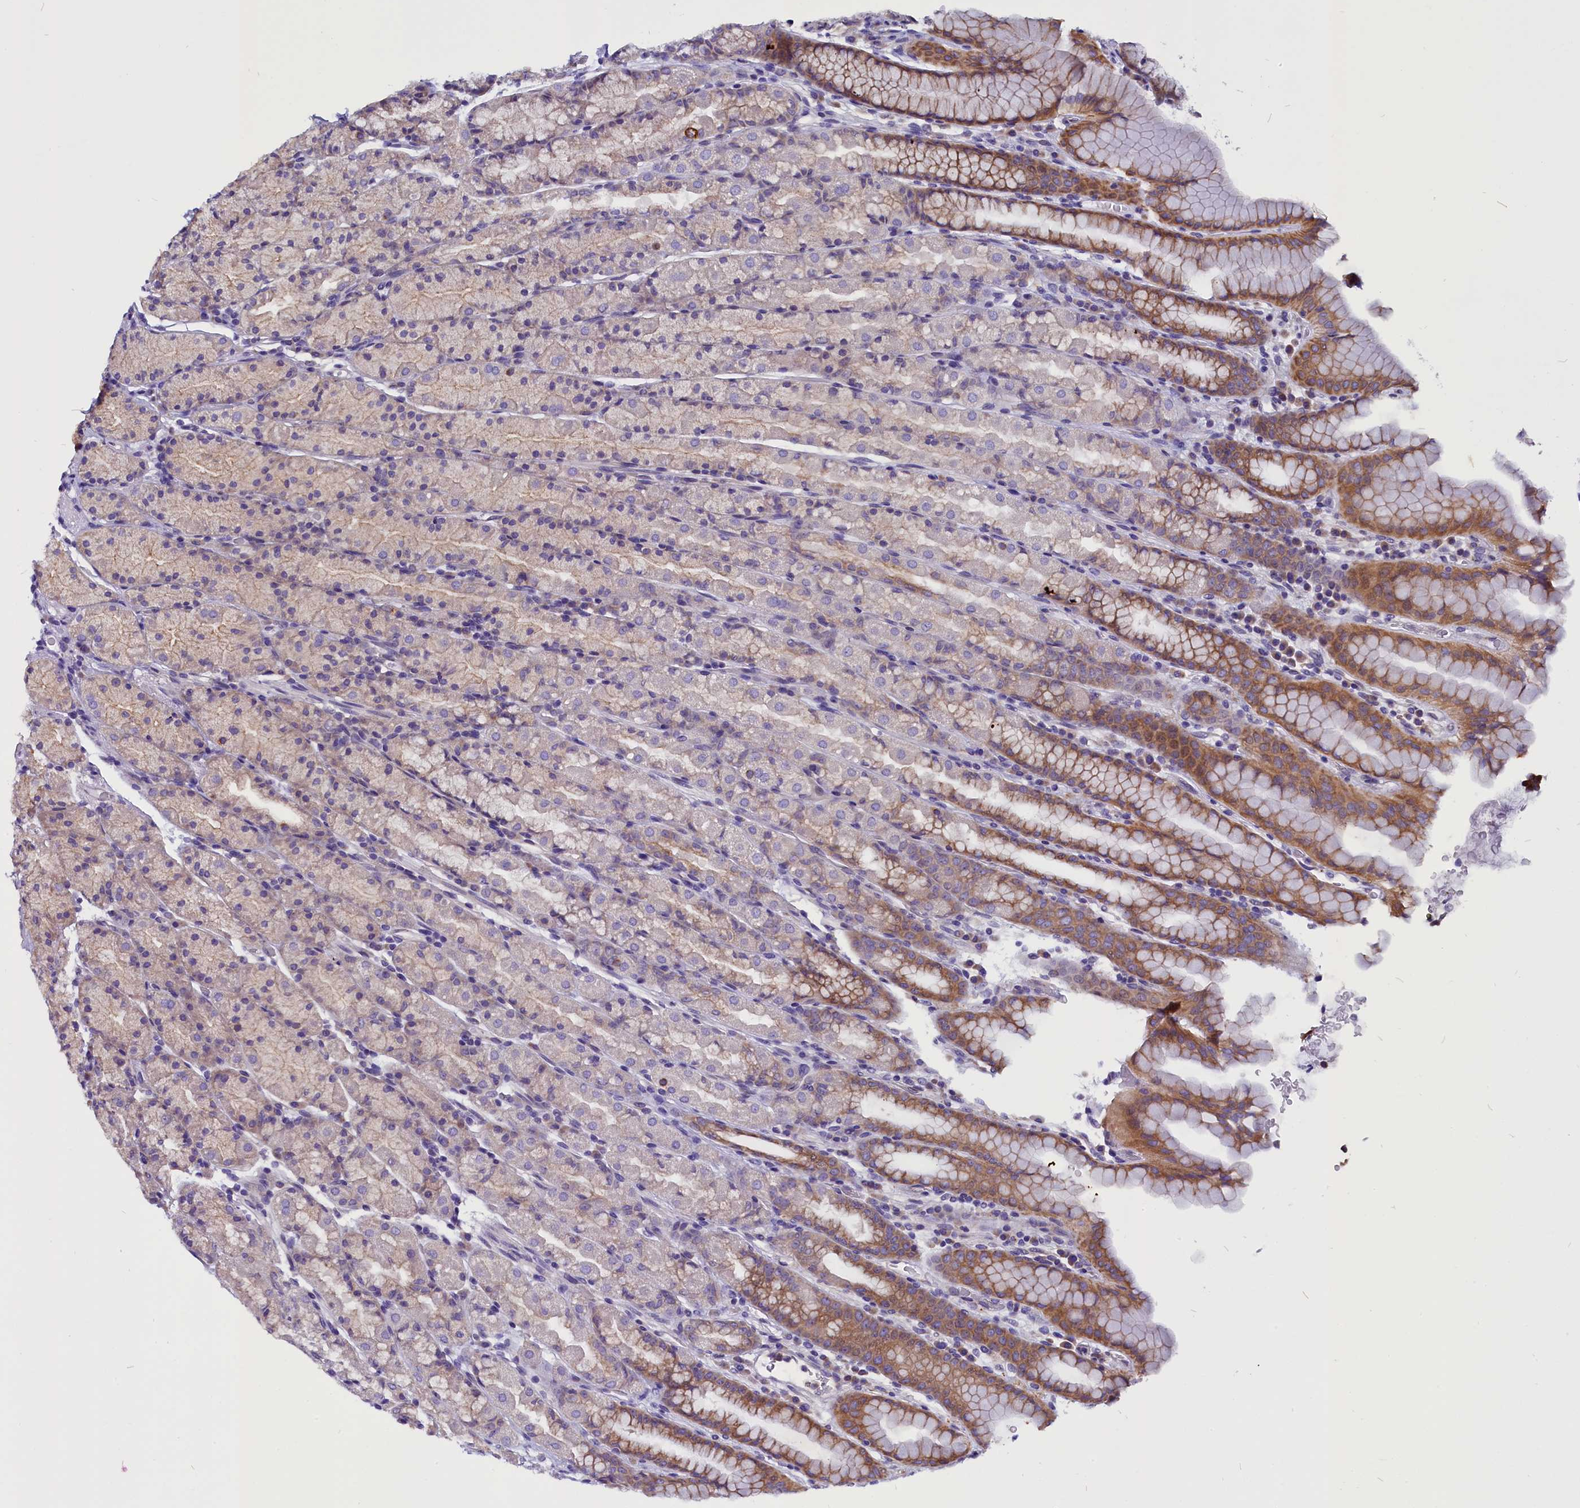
{"staining": {"intensity": "moderate", "quantity": "<25%", "location": "cytoplasmic/membranous"}, "tissue": "stomach", "cell_type": "Glandular cells", "image_type": "normal", "snomed": [{"axis": "morphology", "description": "Normal tissue, NOS"}, {"axis": "topography", "description": "Stomach, upper"}, {"axis": "topography", "description": "Stomach, lower"}, {"axis": "topography", "description": "Small intestine"}], "caption": "Normal stomach reveals moderate cytoplasmic/membranous staining in approximately <25% of glandular cells, visualized by immunohistochemistry.", "gene": "CEP170", "patient": {"sex": "male", "age": 68}}